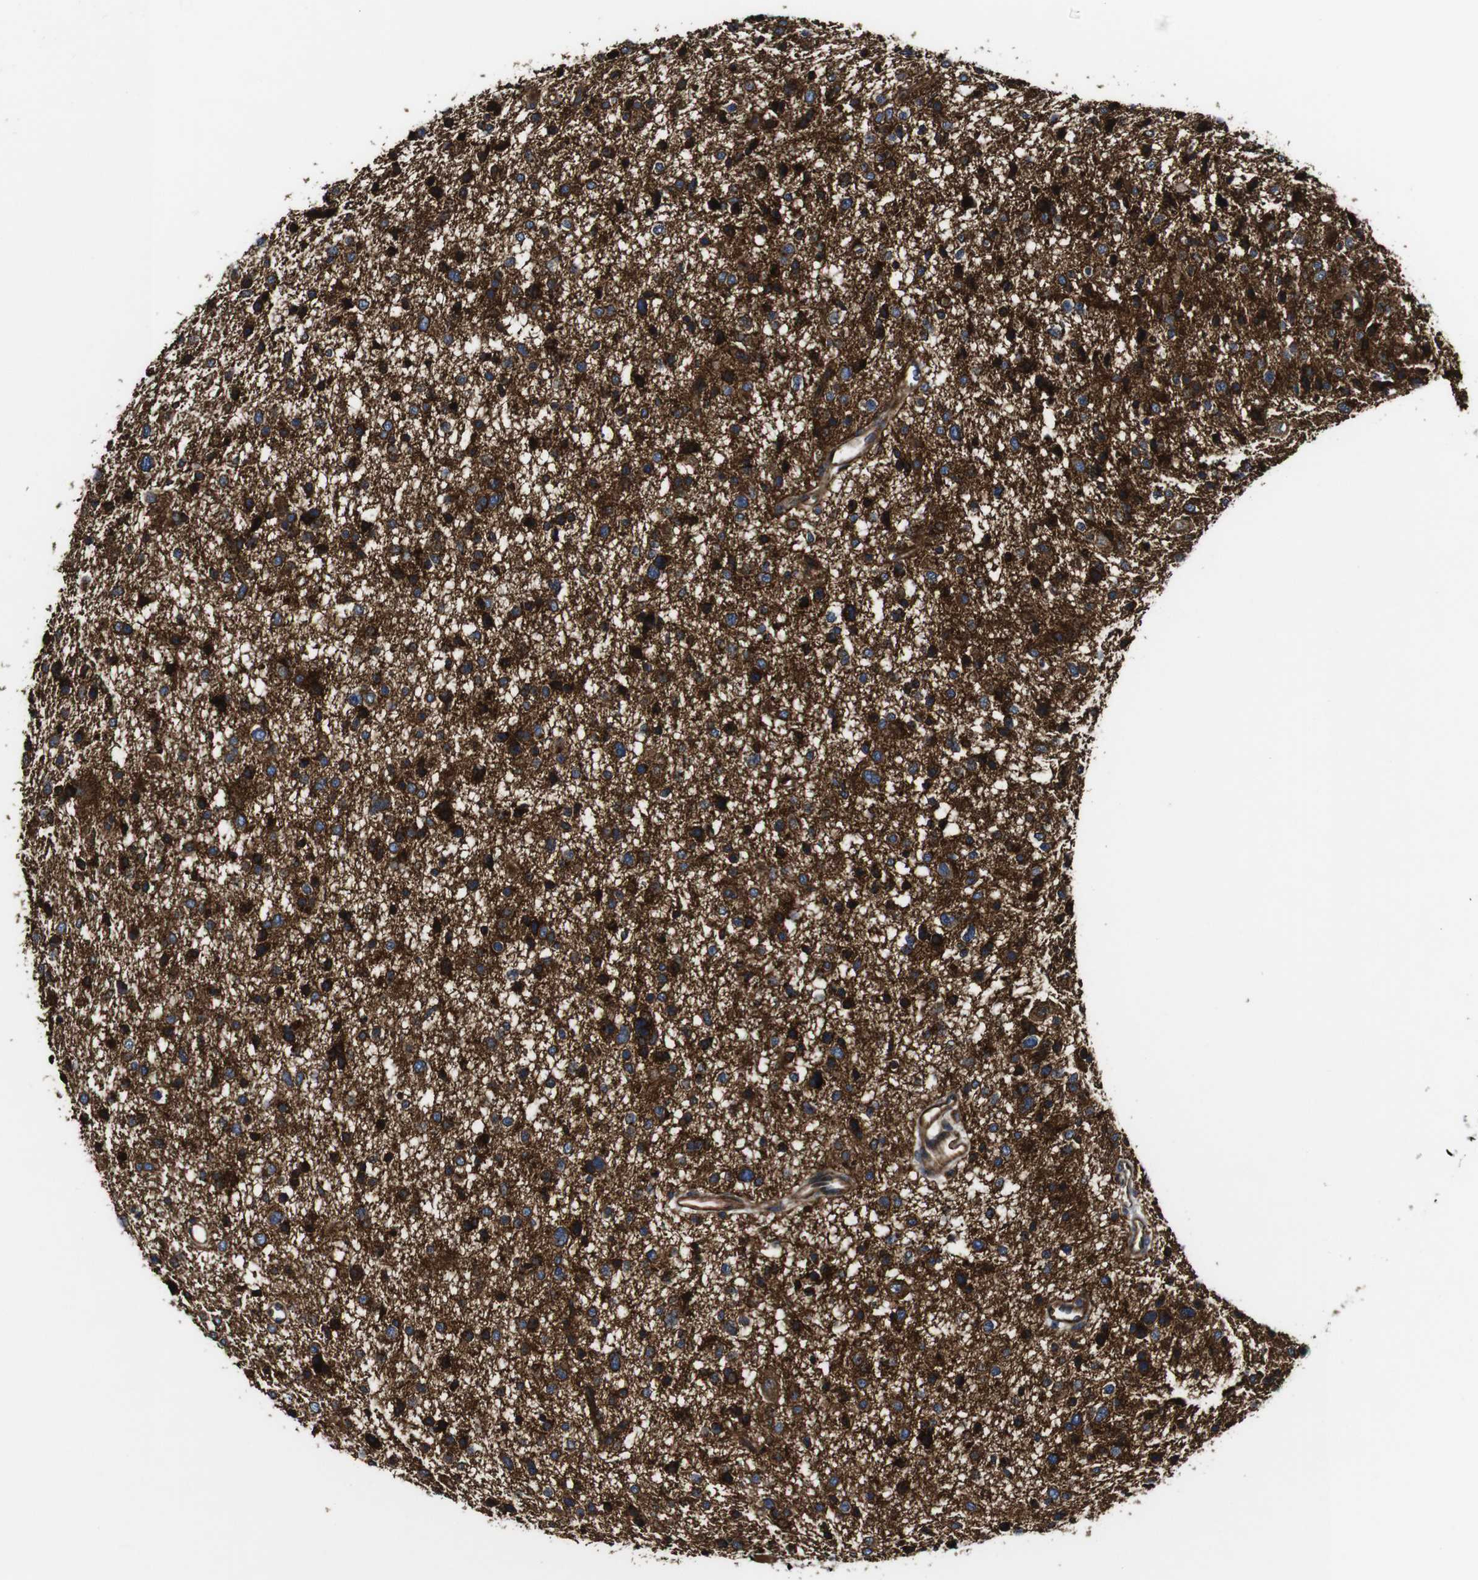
{"staining": {"intensity": "strong", "quantity": "25%-75%", "location": "cytoplasmic/membranous"}, "tissue": "glioma", "cell_type": "Tumor cells", "image_type": "cancer", "snomed": [{"axis": "morphology", "description": "Glioma, malignant, Low grade"}, {"axis": "topography", "description": "Brain"}], "caption": "DAB (3,3'-diaminobenzidine) immunohistochemical staining of human low-grade glioma (malignant) displays strong cytoplasmic/membranous protein expression in about 25%-75% of tumor cells.", "gene": "TNIK", "patient": {"sex": "female", "age": 37}}